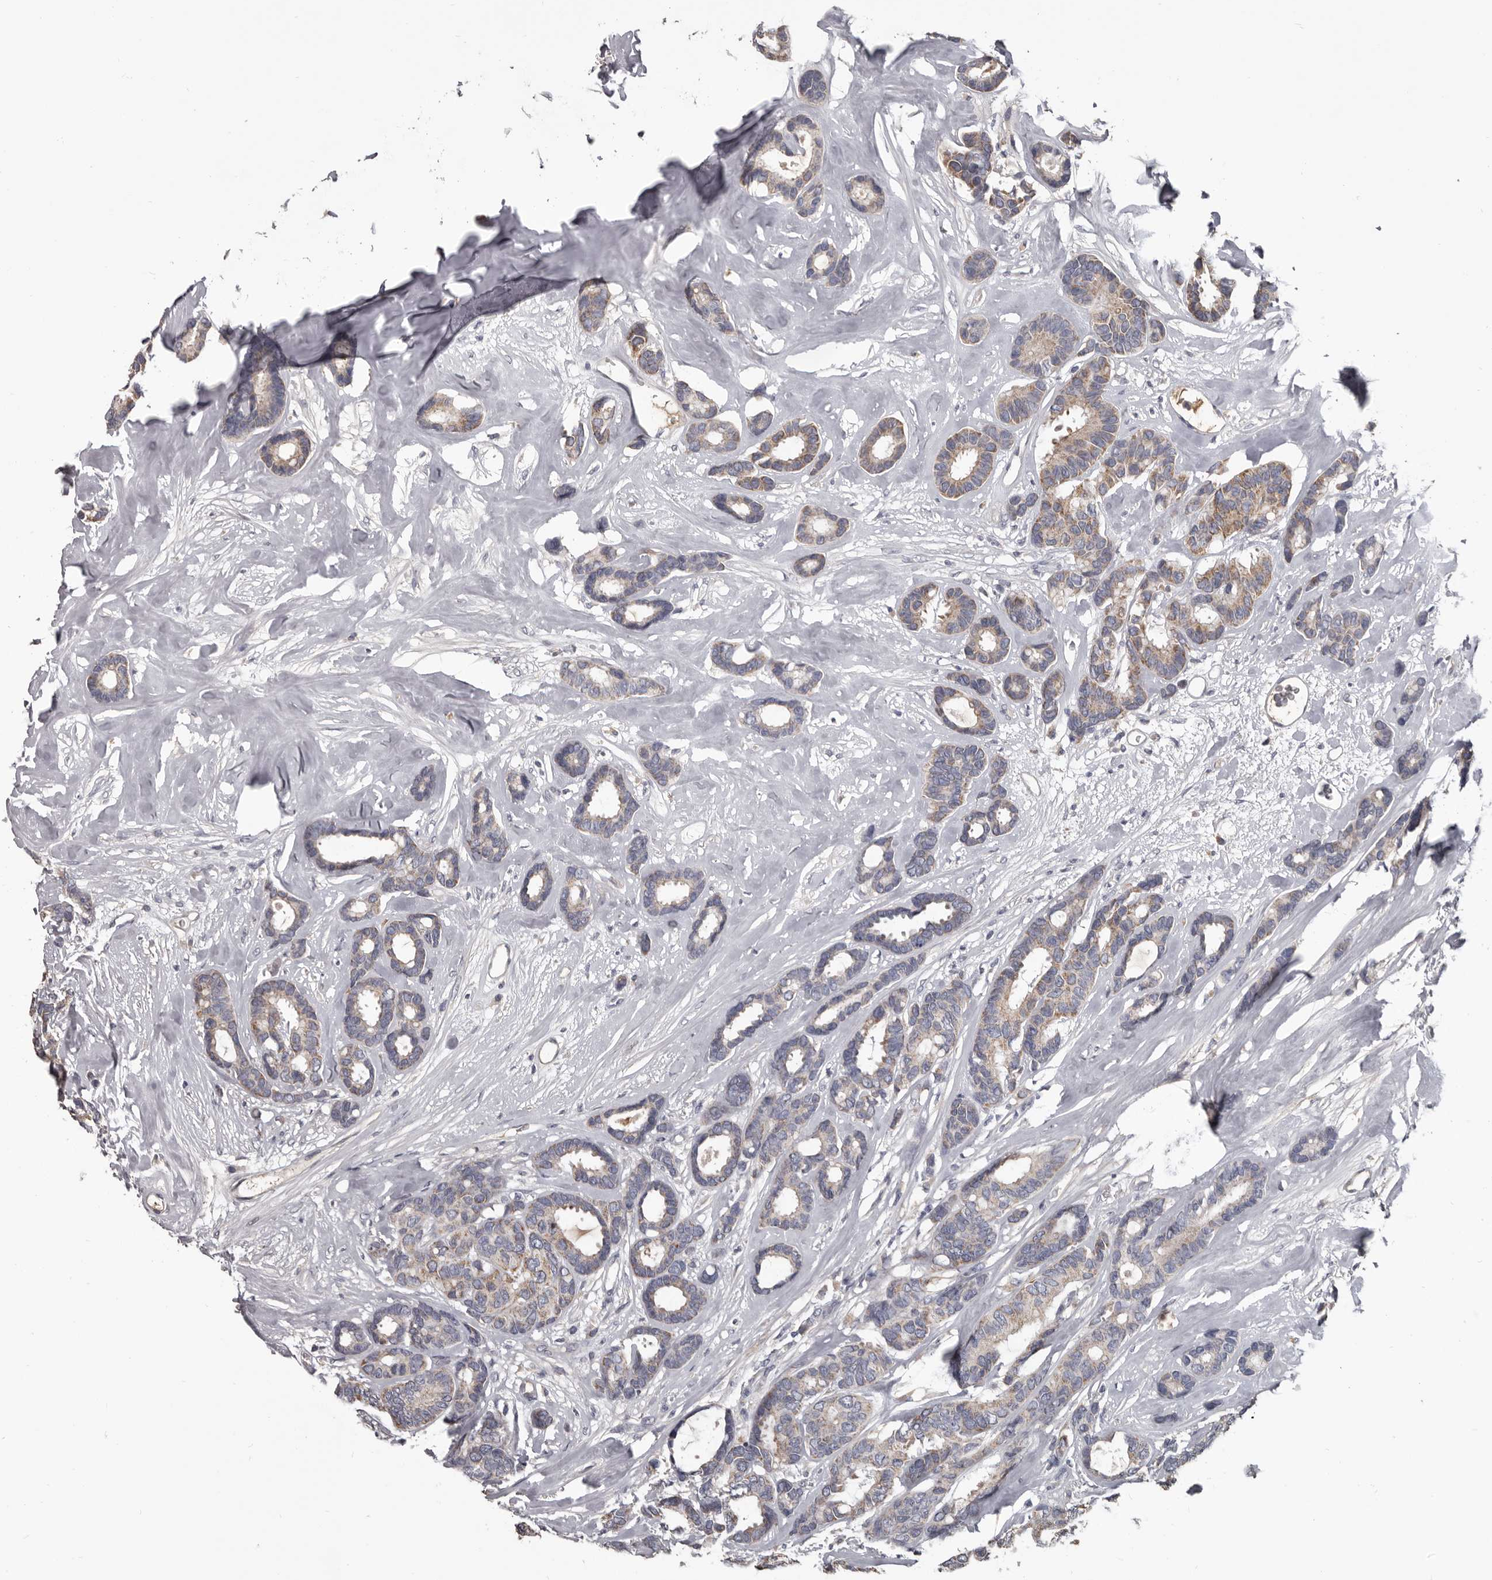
{"staining": {"intensity": "weak", "quantity": "25%-75%", "location": "cytoplasmic/membranous"}, "tissue": "breast cancer", "cell_type": "Tumor cells", "image_type": "cancer", "snomed": [{"axis": "morphology", "description": "Duct carcinoma"}, {"axis": "topography", "description": "Breast"}], "caption": "High-magnification brightfield microscopy of infiltrating ductal carcinoma (breast) stained with DAB (3,3'-diaminobenzidine) (brown) and counterstained with hematoxylin (blue). tumor cells exhibit weak cytoplasmic/membranous staining is identified in about25%-75% of cells.", "gene": "ALDH5A1", "patient": {"sex": "female", "age": 87}}